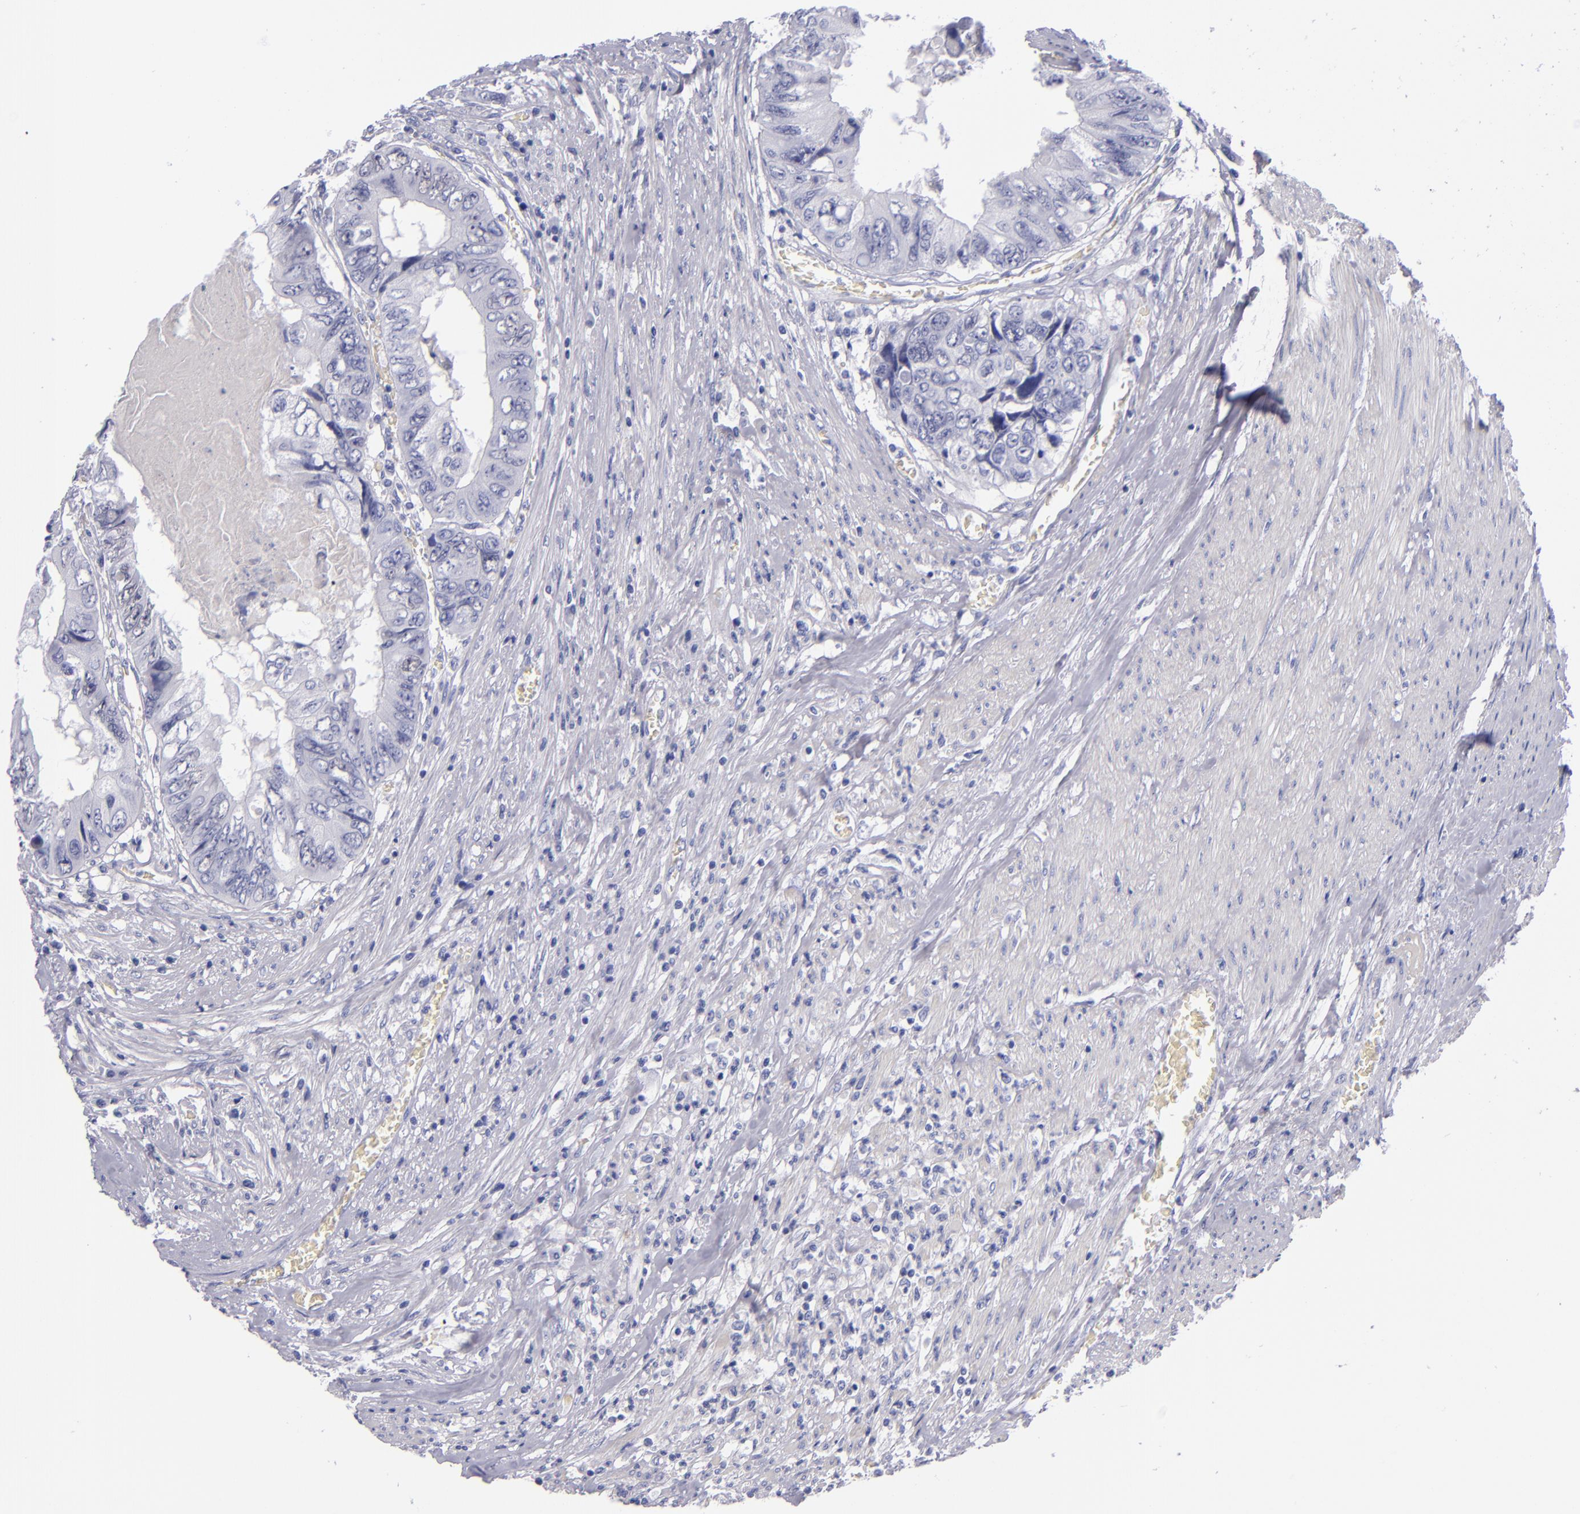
{"staining": {"intensity": "strong", "quantity": "25%-75%", "location": "nuclear"}, "tissue": "colorectal cancer", "cell_type": "Tumor cells", "image_type": "cancer", "snomed": [{"axis": "morphology", "description": "Adenocarcinoma, NOS"}, {"axis": "topography", "description": "Rectum"}], "caption": "High-magnification brightfield microscopy of colorectal adenocarcinoma stained with DAB (3,3'-diaminobenzidine) (brown) and counterstained with hematoxylin (blue). tumor cells exhibit strong nuclear positivity is appreciated in about25%-75% of cells.", "gene": "MCM7", "patient": {"sex": "female", "age": 82}}